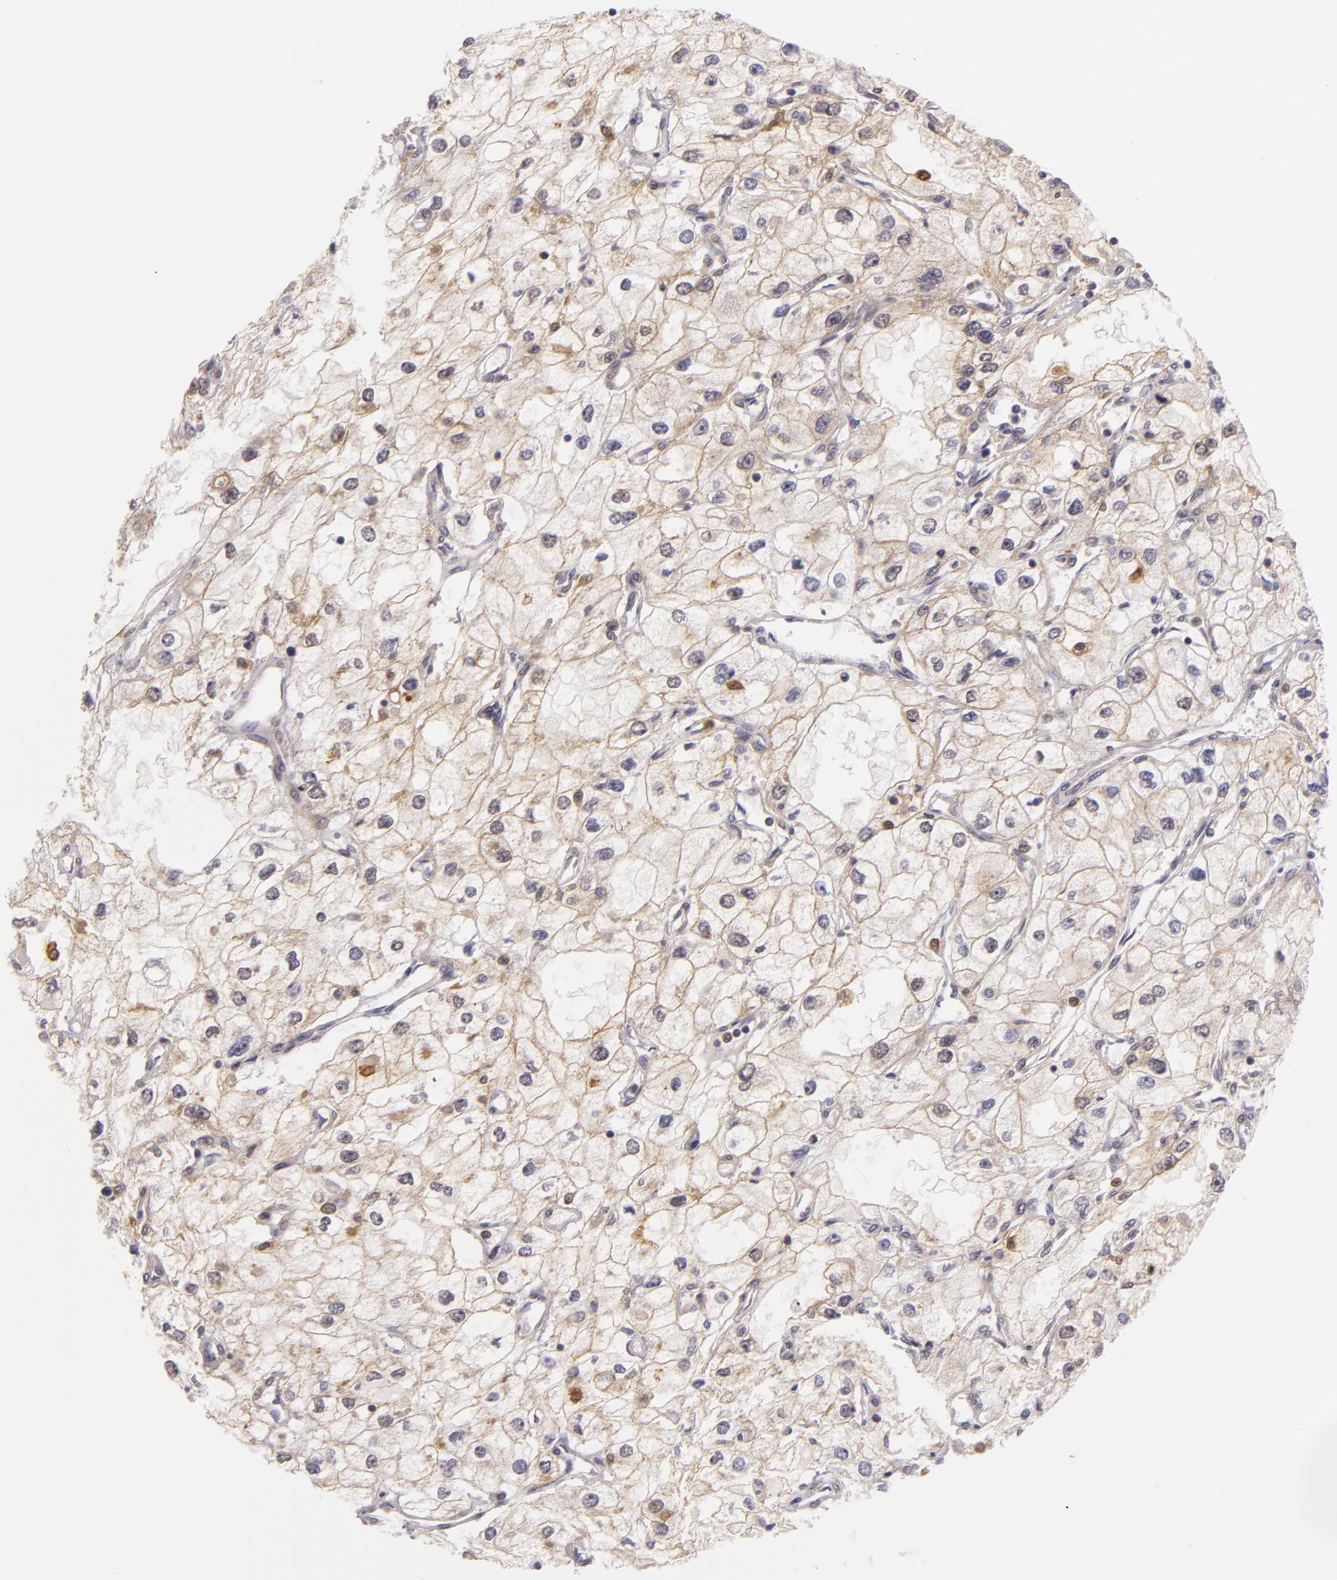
{"staining": {"intensity": "weak", "quantity": ">75%", "location": "cytoplasmic/membranous"}, "tissue": "renal cancer", "cell_type": "Tumor cells", "image_type": "cancer", "snomed": [{"axis": "morphology", "description": "Adenocarcinoma, NOS"}, {"axis": "topography", "description": "Kidney"}], "caption": "IHC (DAB (3,3'-diaminobenzidine)) staining of human renal cancer shows weak cytoplasmic/membranous protein expression in approximately >75% of tumor cells. The protein of interest is stained brown, and the nuclei are stained in blue (DAB IHC with brightfield microscopy, high magnification).", "gene": "TOM1", "patient": {"sex": "male", "age": 57}}